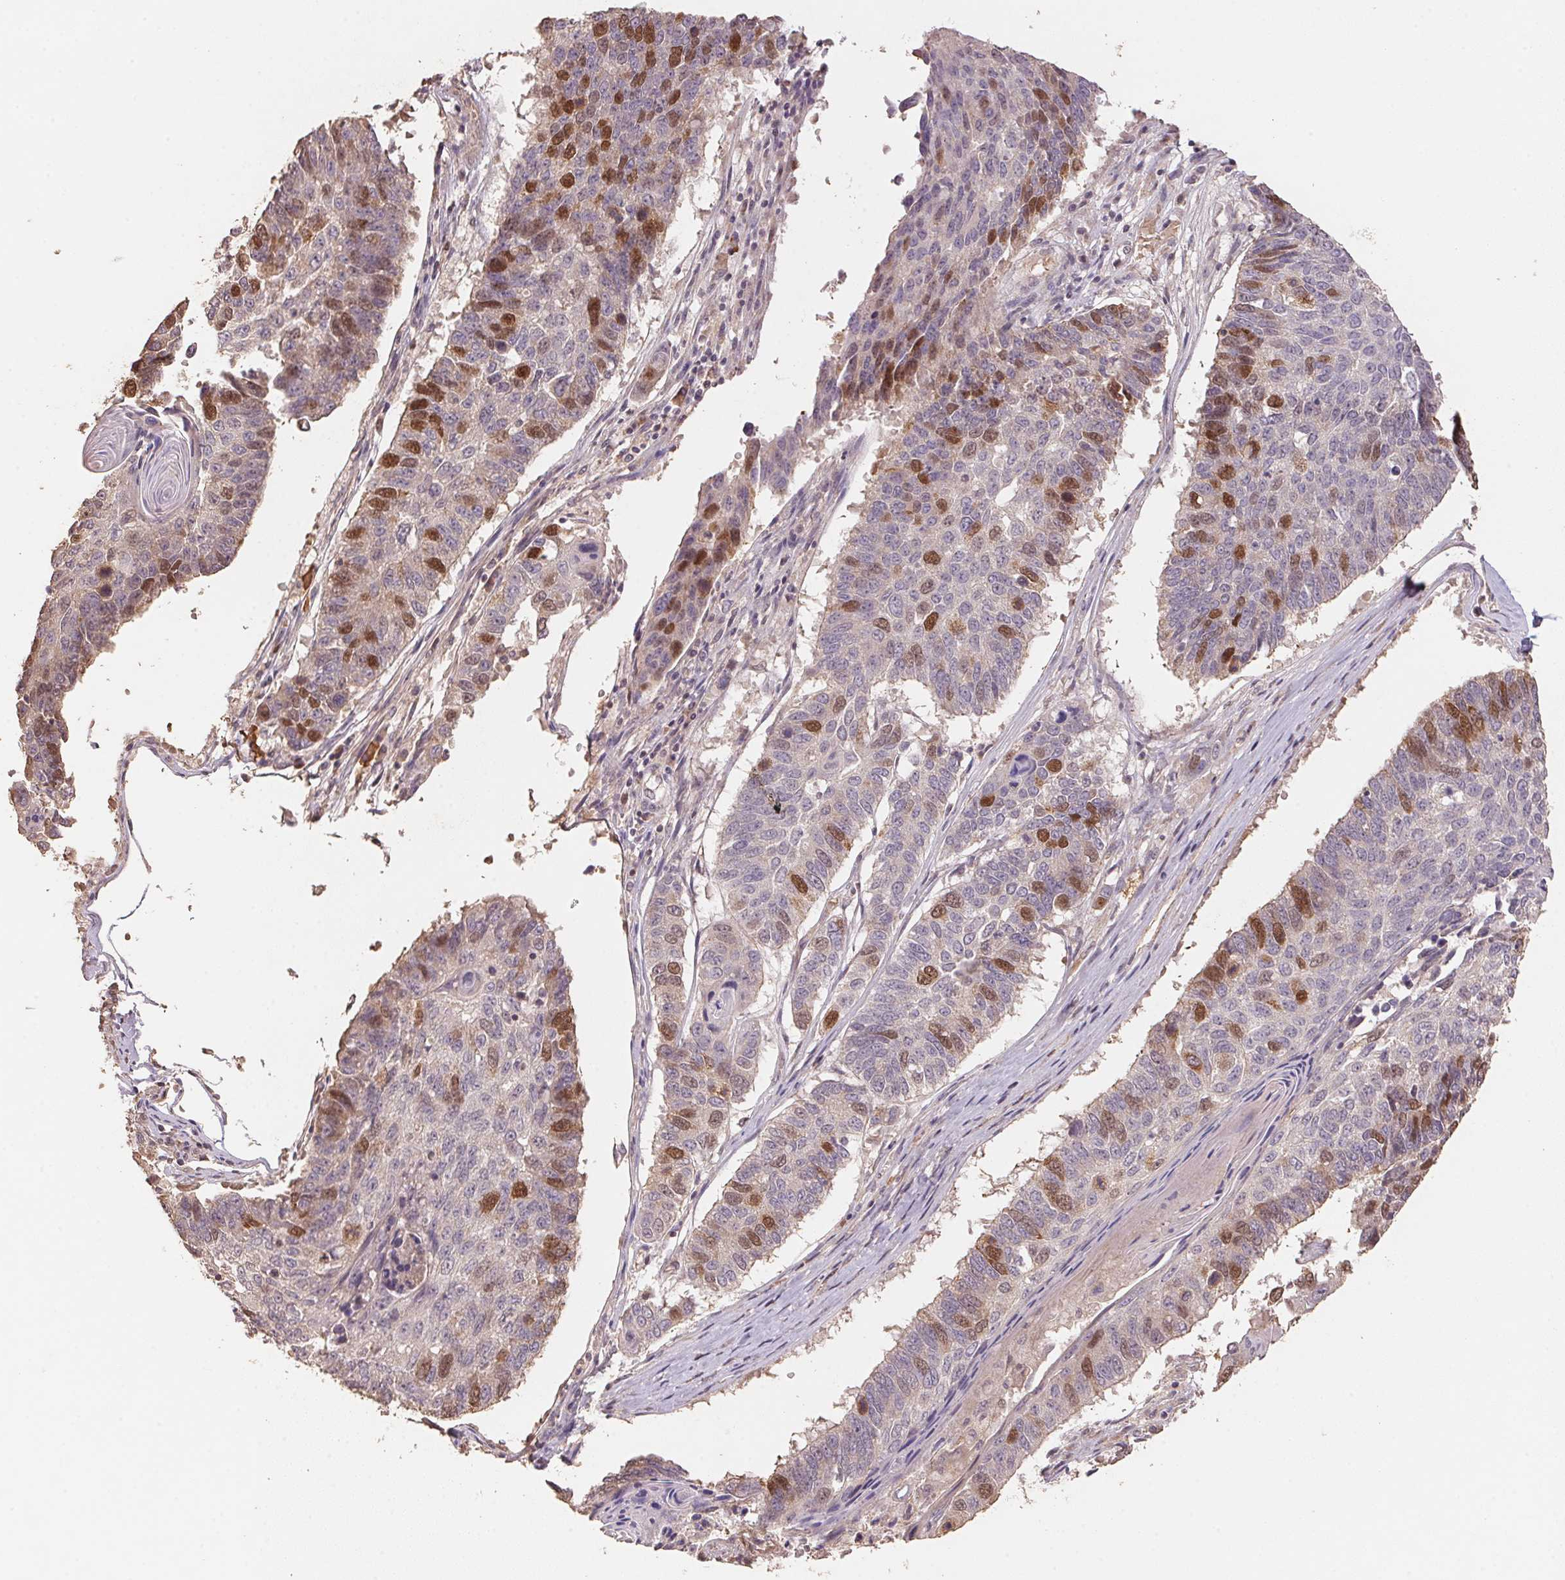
{"staining": {"intensity": "strong", "quantity": "<25%", "location": "nuclear"}, "tissue": "lung cancer", "cell_type": "Tumor cells", "image_type": "cancer", "snomed": [{"axis": "morphology", "description": "Squamous cell carcinoma, NOS"}, {"axis": "topography", "description": "Lung"}], "caption": "This histopathology image exhibits lung squamous cell carcinoma stained with immunohistochemistry to label a protein in brown. The nuclear of tumor cells show strong positivity for the protein. Nuclei are counter-stained blue.", "gene": "CENPF", "patient": {"sex": "male", "age": 73}}